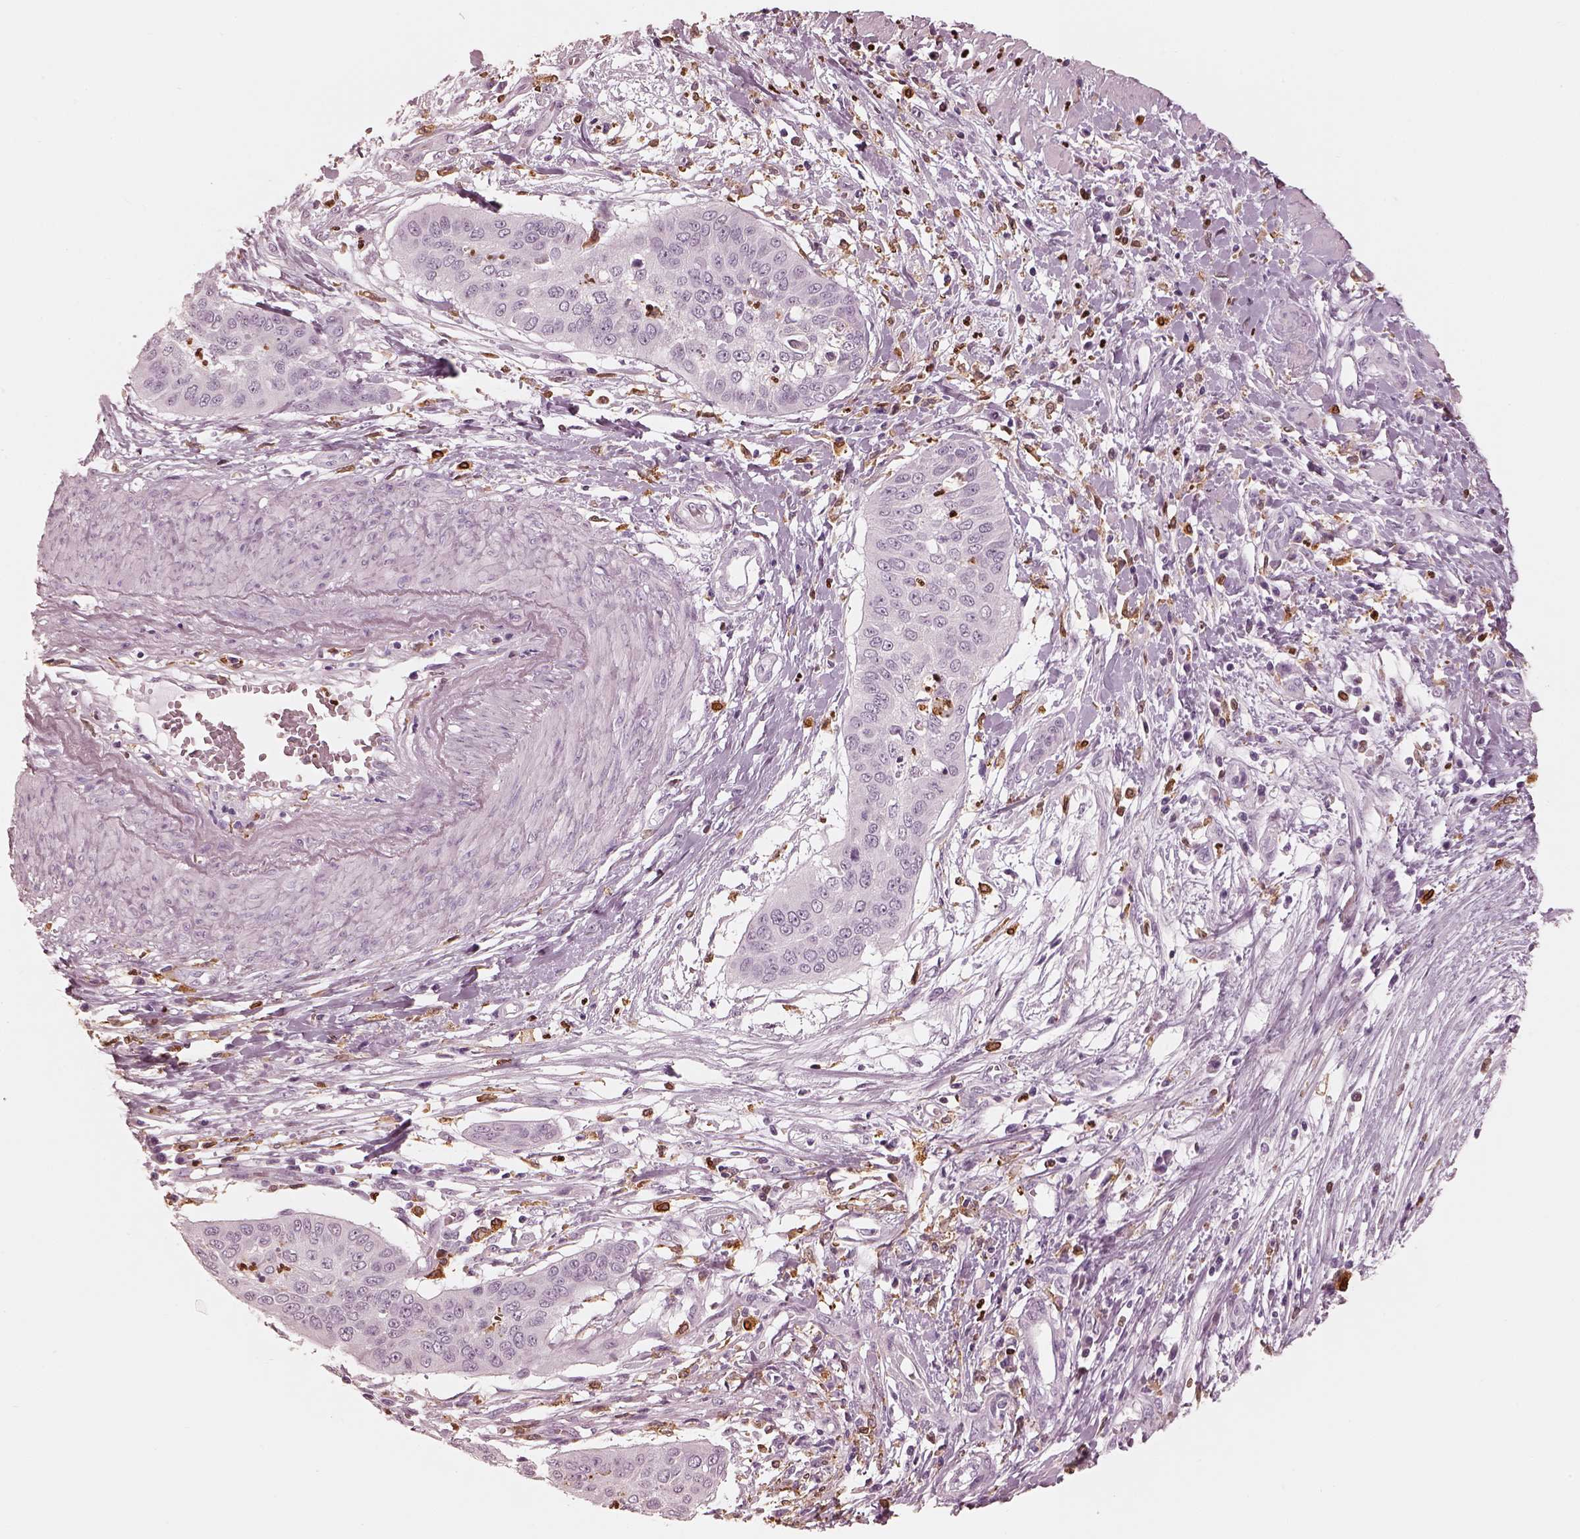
{"staining": {"intensity": "negative", "quantity": "none", "location": "none"}, "tissue": "cervical cancer", "cell_type": "Tumor cells", "image_type": "cancer", "snomed": [{"axis": "morphology", "description": "Squamous cell carcinoma, NOS"}, {"axis": "topography", "description": "Cervix"}], "caption": "Tumor cells show no significant protein staining in cervical cancer. The staining is performed using DAB (3,3'-diaminobenzidine) brown chromogen with nuclei counter-stained in using hematoxylin.", "gene": "ALOX5", "patient": {"sex": "female", "age": 39}}